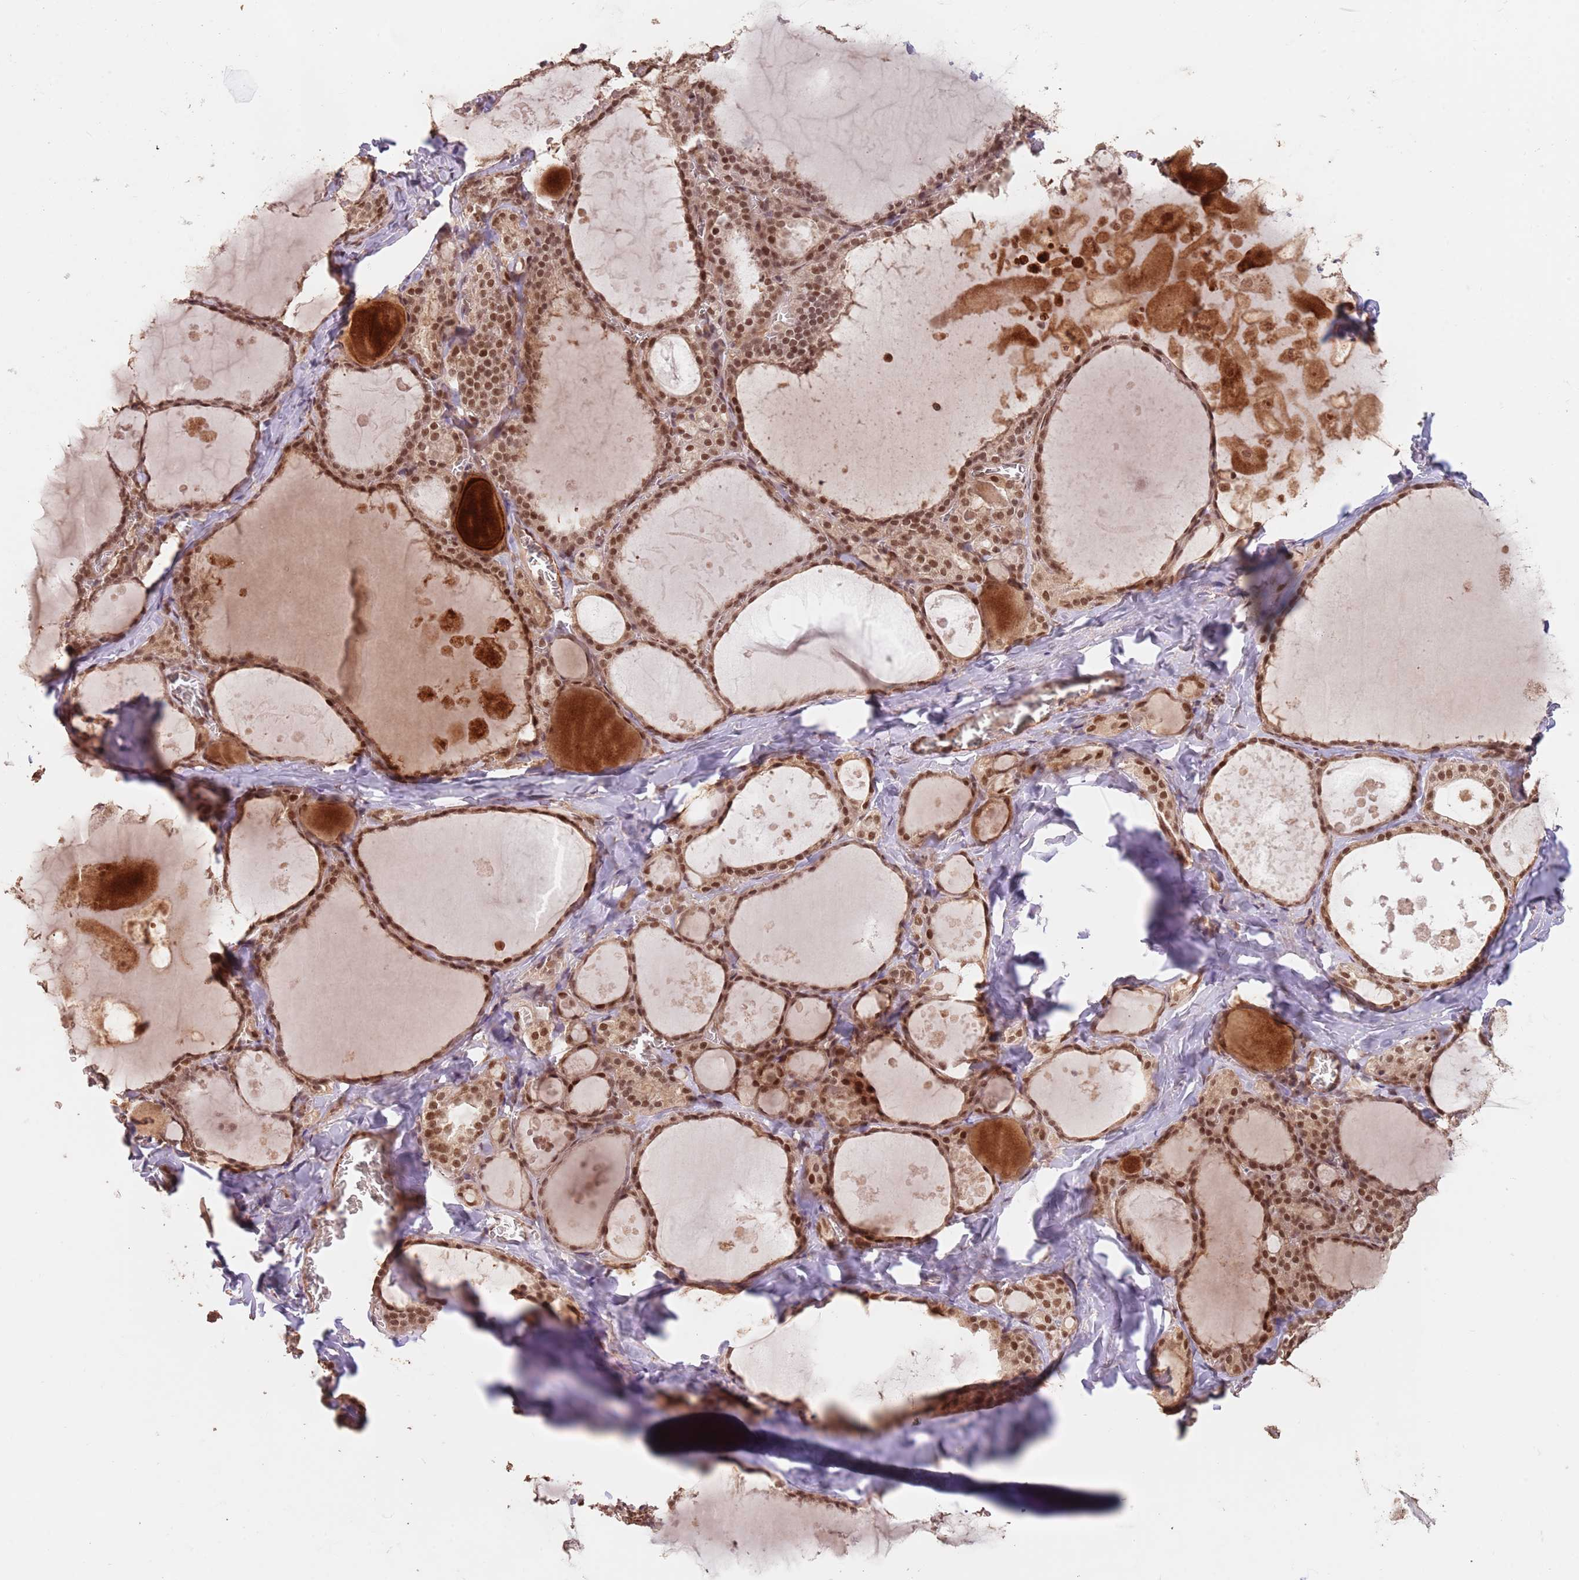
{"staining": {"intensity": "moderate", "quantity": ">75%", "location": "cytoplasmic/membranous,nuclear"}, "tissue": "thyroid gland", "cell_type": "Glandular cells", "image_type": "normal", "snomed": [{"axis": "morphology", "description": "Normal tissue, NOS"}, {"axis": "topography", "description": "Thyroid gland"}], "caption": "IHC of normal thyroid gland demonstrates medium levels of moderate cytoplasmic/membranous,nuclear staining in approximately >75% of glandular cells.", "gene": "RFXANK", "patient": {"sex": "male", "age": 56}}